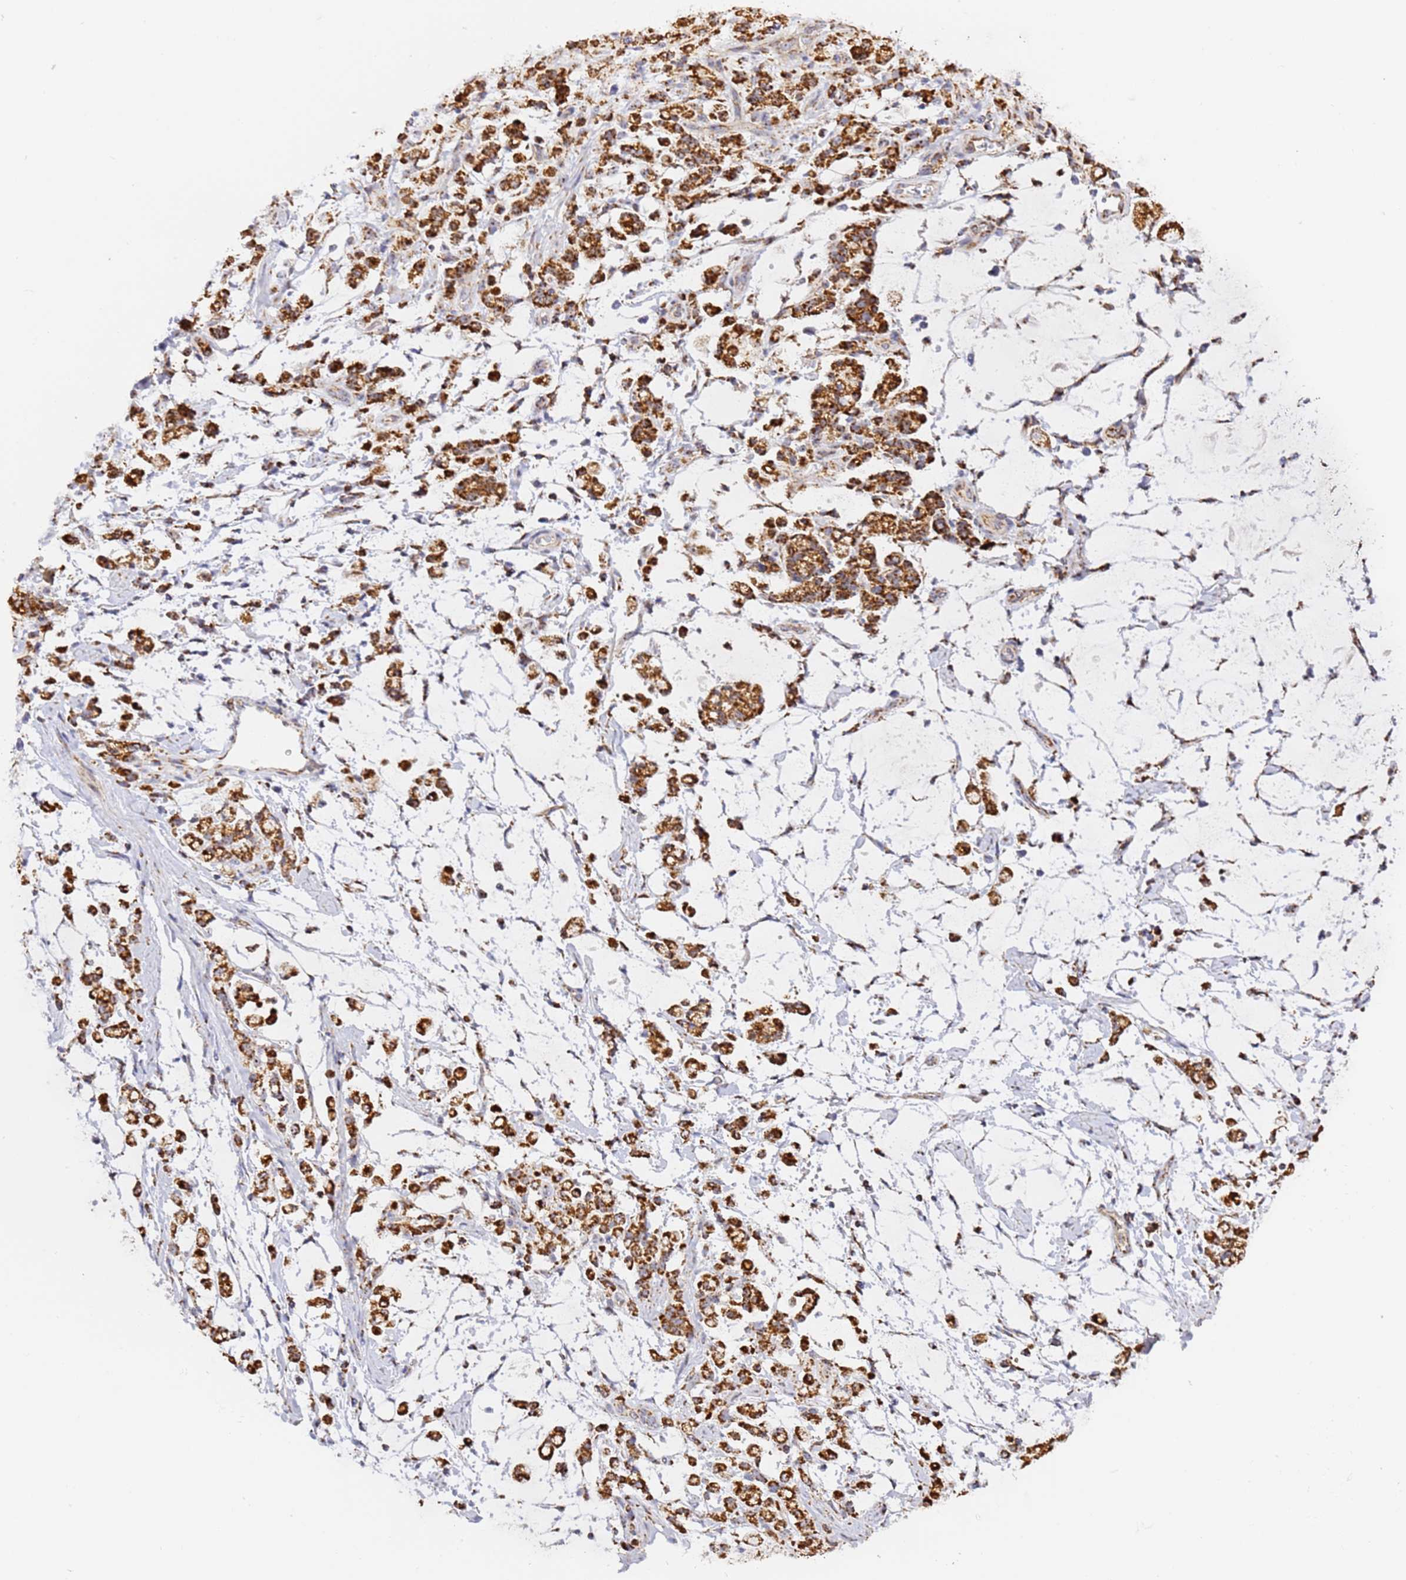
{"staining": {"intensity": "strong", "quantity": ">75%", "location": "cytoplasmic/membranous"}, "tissue": "stomach cancer", "cell_type": "Tumor cells", "image_type": "cancer", "snomed": [{"axis": "morphology", "description": "Adenocarcinoma, NOS"}, {"axis": "topography", "description": "Stomach"}], "caption": "Protein staining of stomach adenocarcinoma tissue shows strong cytoplasmic/membranous staining in about >75% of tumor cells. The staining is performed using DAB brown chromogen to label protein expression. The nuclei are counter-stained blue using hematoxylin.", "gene": "FRG2C", "patient": {"sex": "female", "age": 60}}